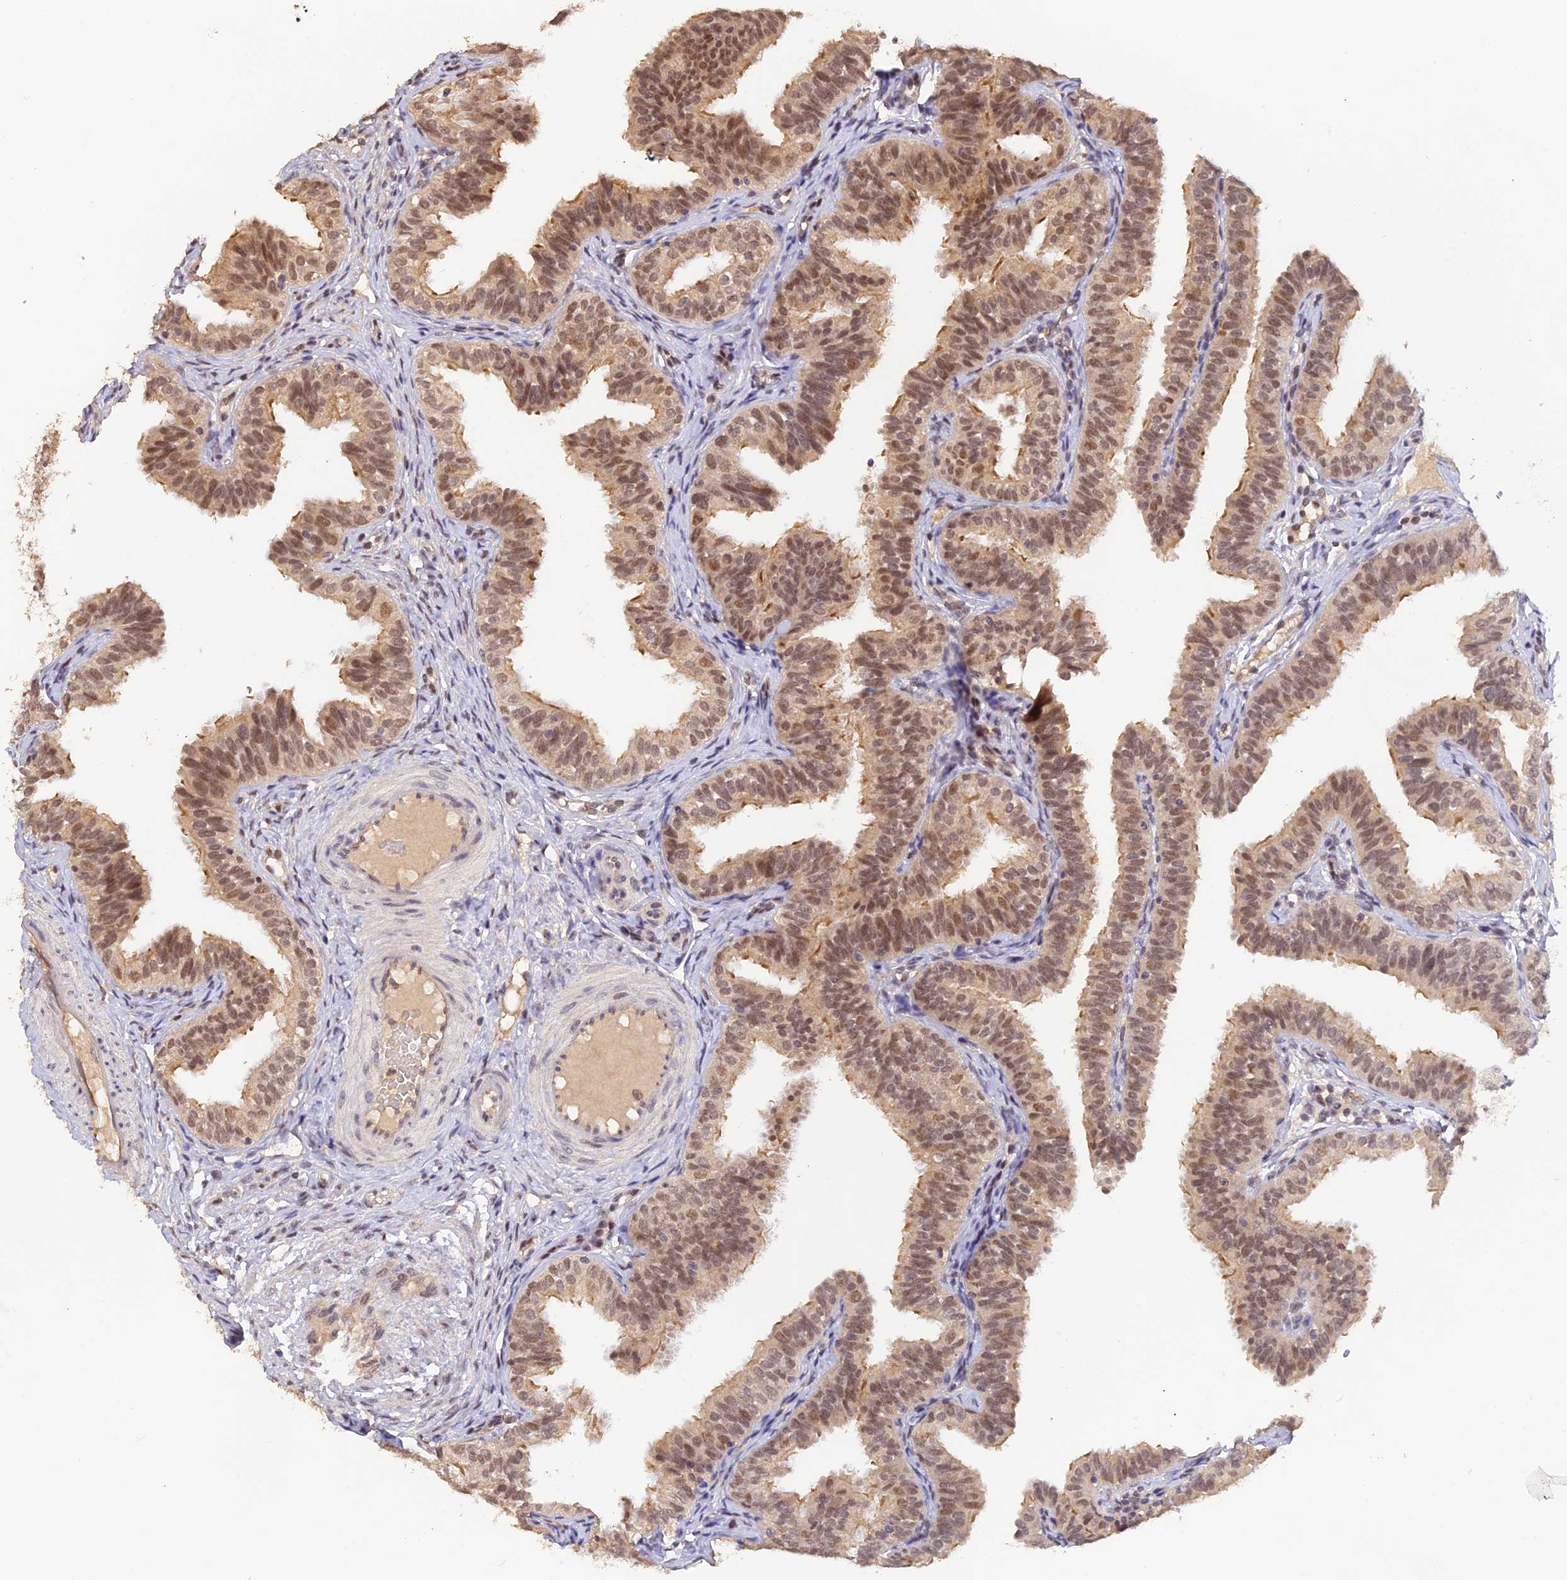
{"staining": {"intensity": "moderate", "quantity": ">75%", "location": "cytoplasmic/membranous,nuclear"}, "tissue": "fallopian tube", "cell_type": "Glandular cells", "image_type": "normal", "snomed": [{"axis": "morphology", "description": "Normal tissue, NOS"}, {"axis": "topography", "description": "Fallopian tube"}], "caption": "Immunohistochemical staining of benign fallopian tube demonstrates >75% levels of moderate cytoplasmic/membranous,nuclear protein expression in approximately >75% of glandular cells. The protein is stained brown, and the nuclei are stained in blue (DAB IHC with brightfield microscopy, high magnification).", "gene": "ZNF436", "patient": {"sex": "female", "age": 35}}